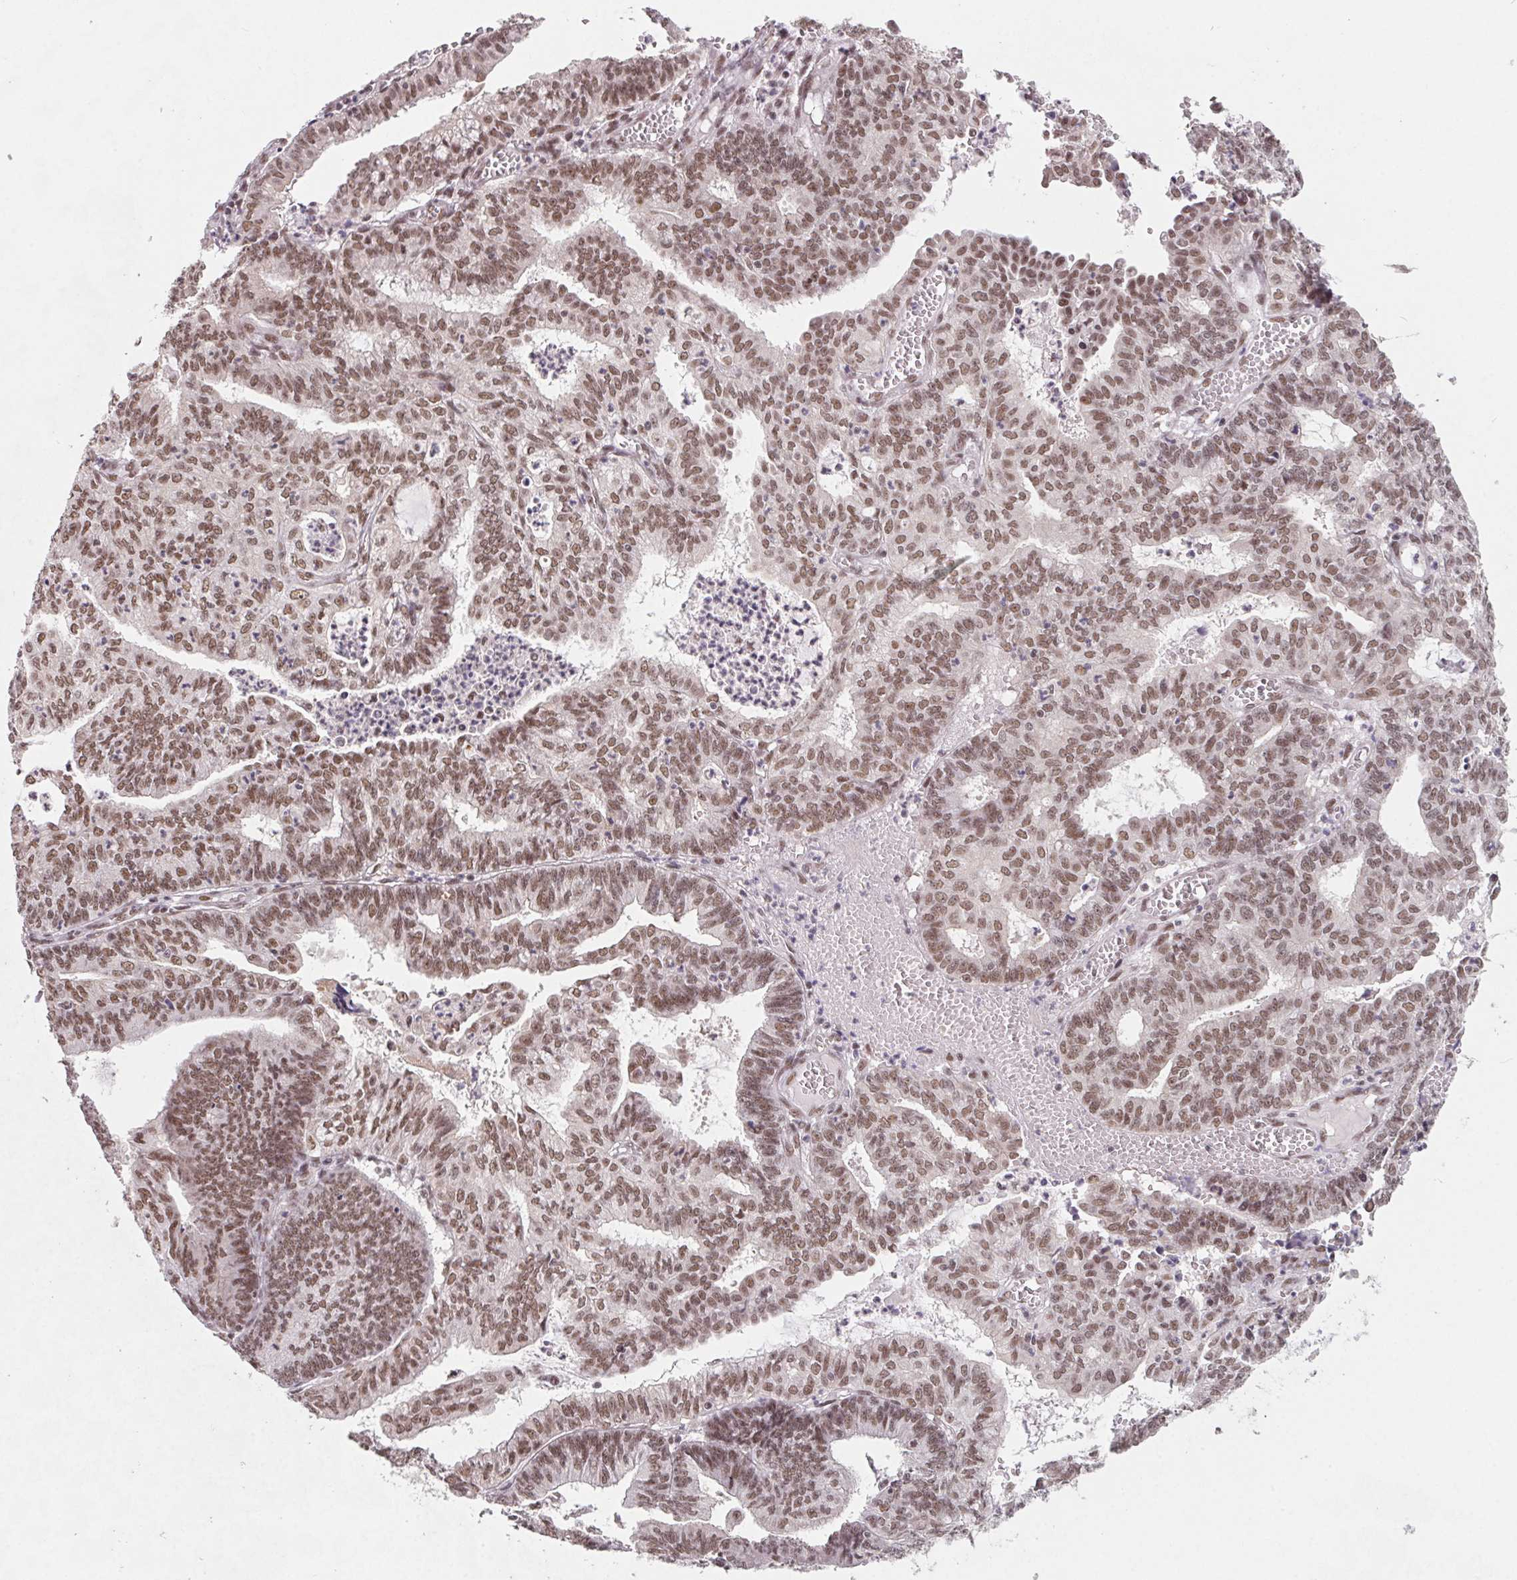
{"staining": {"intensity": "moderate", "quantity": ">75%", "location": "nuclear"}, "tissue": "endometrial cancer", "cell_type": "Tumor cells", "image_type": "cancer", "snomed": [{"axis": "morphology", "description": "Adenocarcinoma, NOS"}, {"axis": "topography", "description": "Endometrium"}], "caption": "The image demonstrates staining of endometrial cancer, revealing moderate nuclear protein expression (brown color) within tumor cells. Using DAB (brown) and hematoxylin (blue) stains, captured at high magnification using brightfield microscopy.", "gene": "TCERG1", "patient": {"sex": "female", "age": 61}}